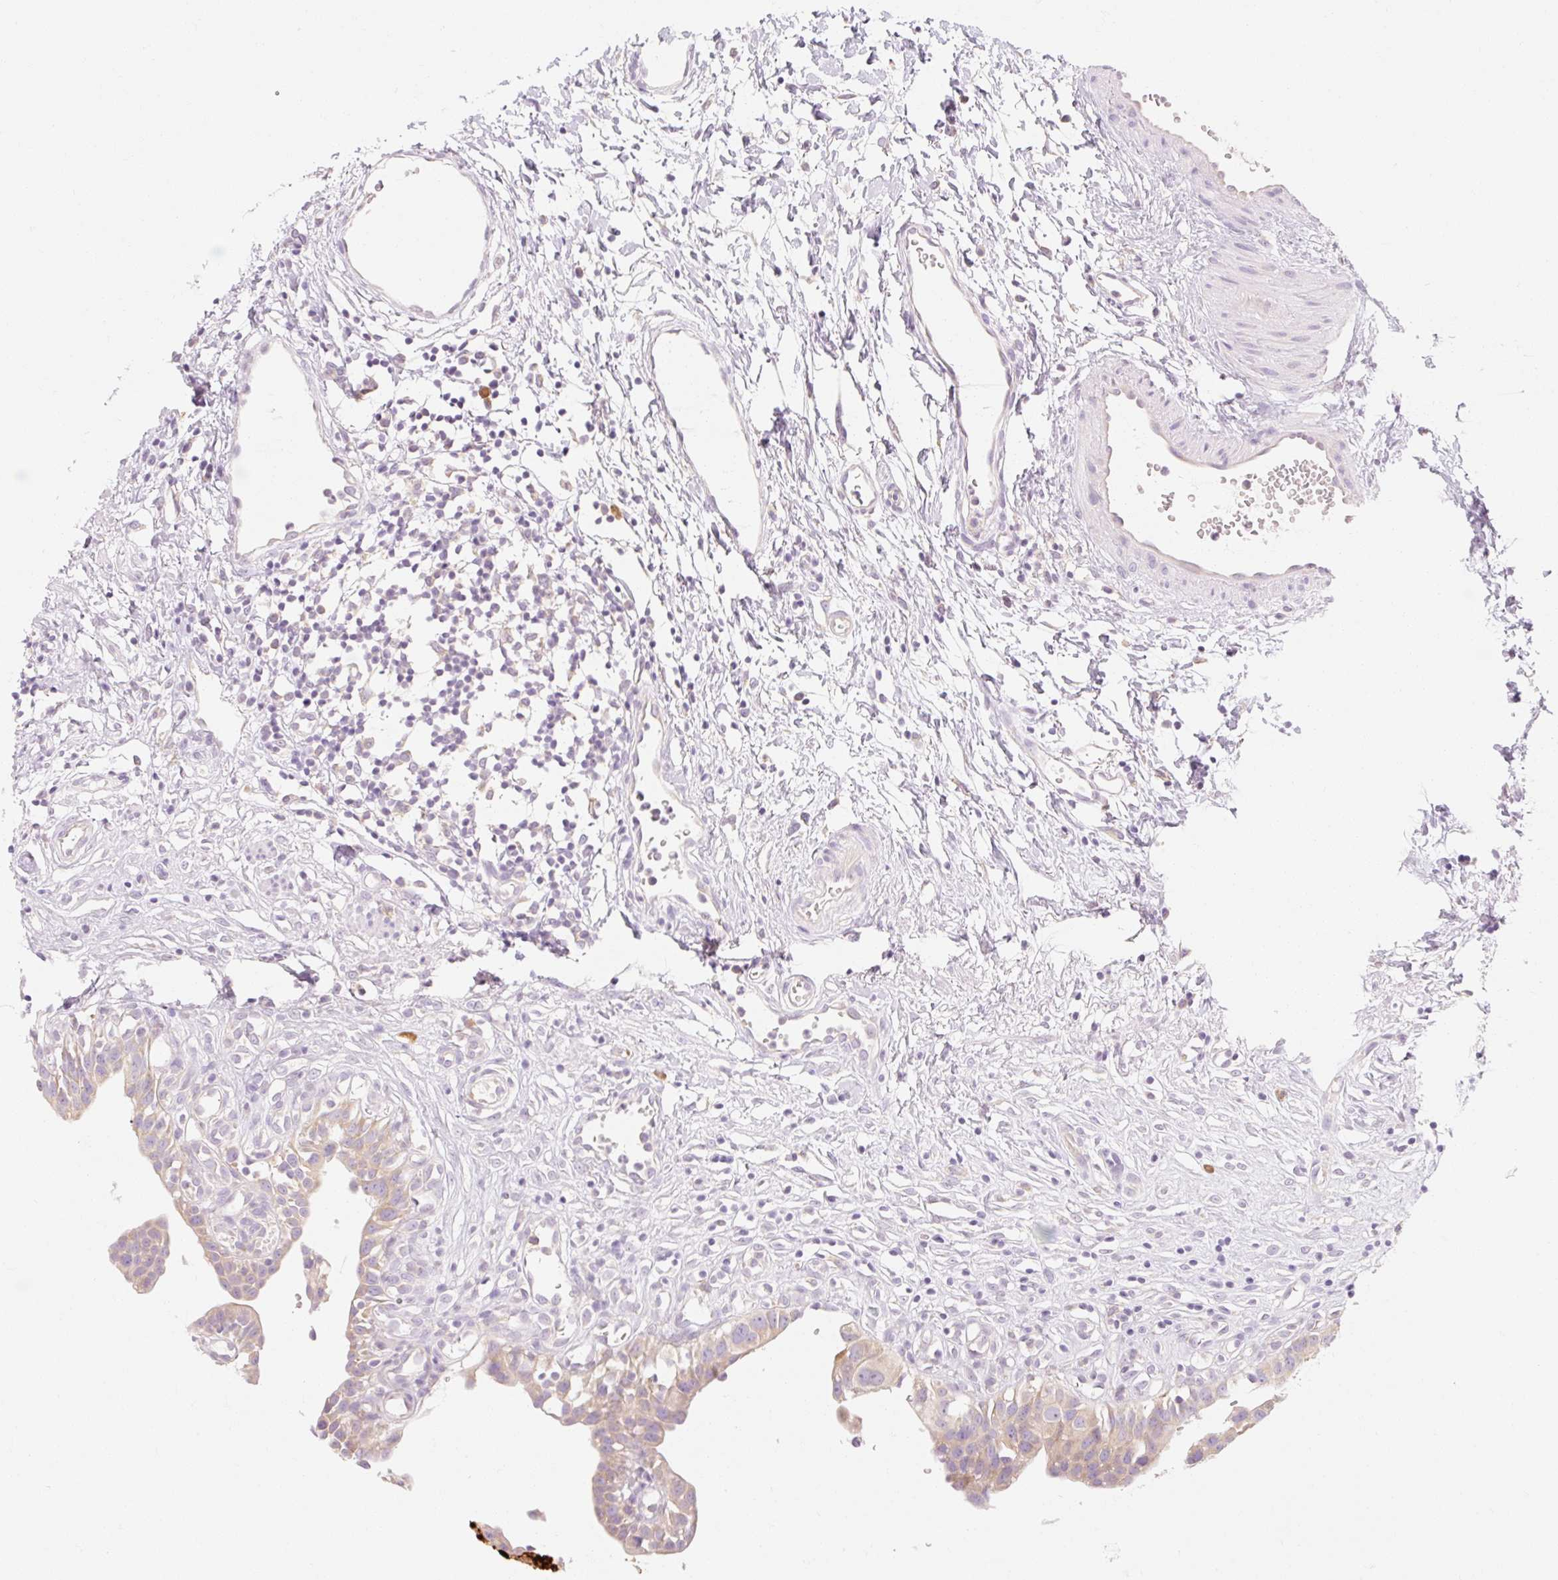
{"staining": {"intensity": "weak", "quantity": ">75%", "location": "cytoplasmic/membranous"}, "tissue": "urinary bladder", "cell_type": "Urothelial cells", "image_type": "normal", "snomed": [{"axis": "morphology", "description": "Normal tissue, NOS"}, {"axis": "topography", "description": "Urinary bladder"}], "caption": "A micrograph showing weak cytoplasmic/membranous staining in approximately >75% of urothelial cells in unremarkable urinary bladder, as visualized by brown immunohistochemical staining.", "gene": "MYO1D", "patient": {"sex": "male", "age": 51}}